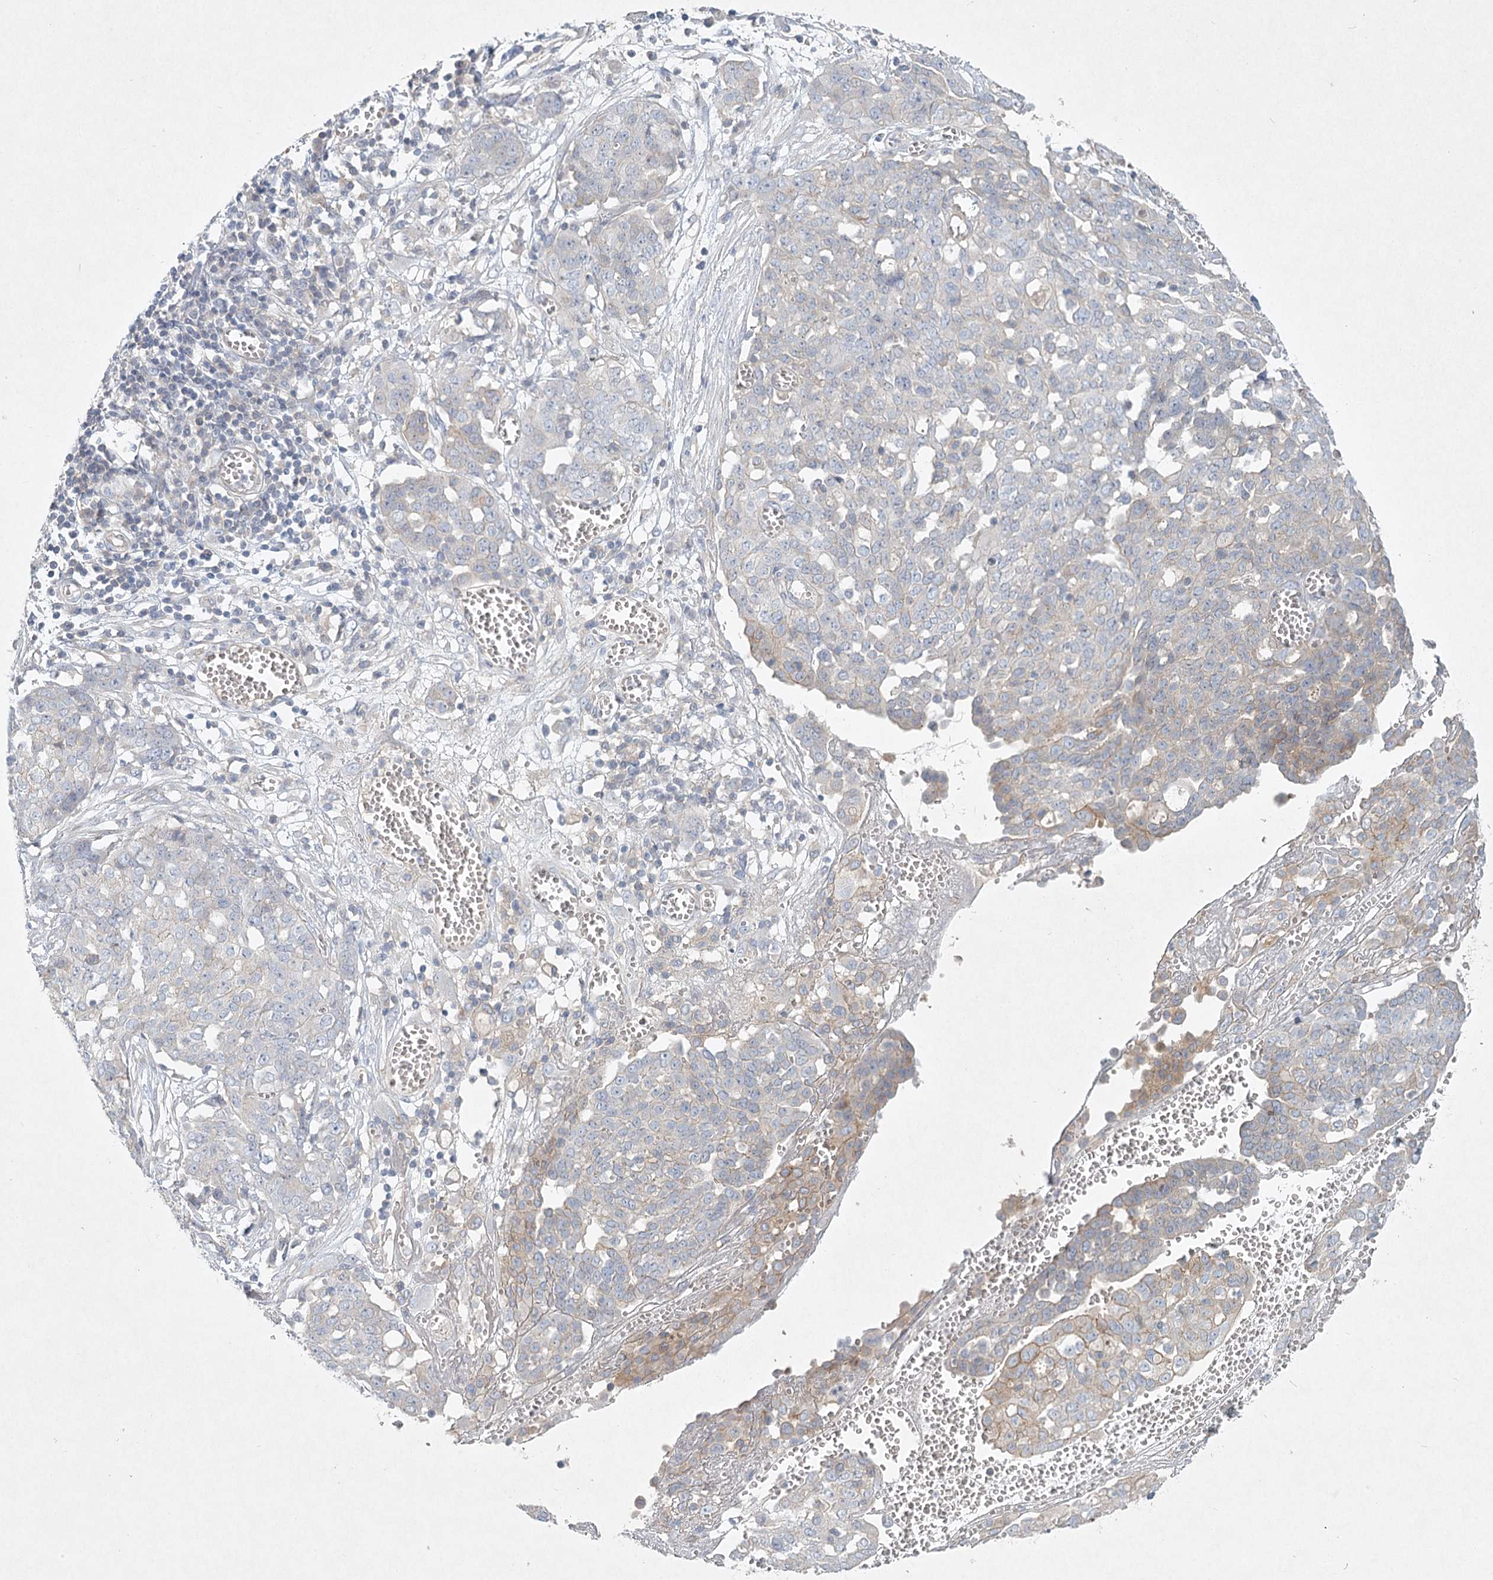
{"staining": {"intensity": "weak", "quantity": "<25%", "location": "cytoplasmic/membranous"}, "tissue": "ovarian cancer", "cell_type": "Tumor cells", "image_type": "cancer", "snomed": [{"axis": "morphology", "description": "Cystadenocarcinoma, serous, NOS"}, {"axis": "topography", "description": "Soft tissue"}, {"axis": "topography", "description": "Ovary"}], "caption": "This is an immunohistochemistry photomicrograph of ovarian cancer. There is no expression in tumor cells.", "gene": "DNMBP", "patient": {"sex": "female", "age": 57}}